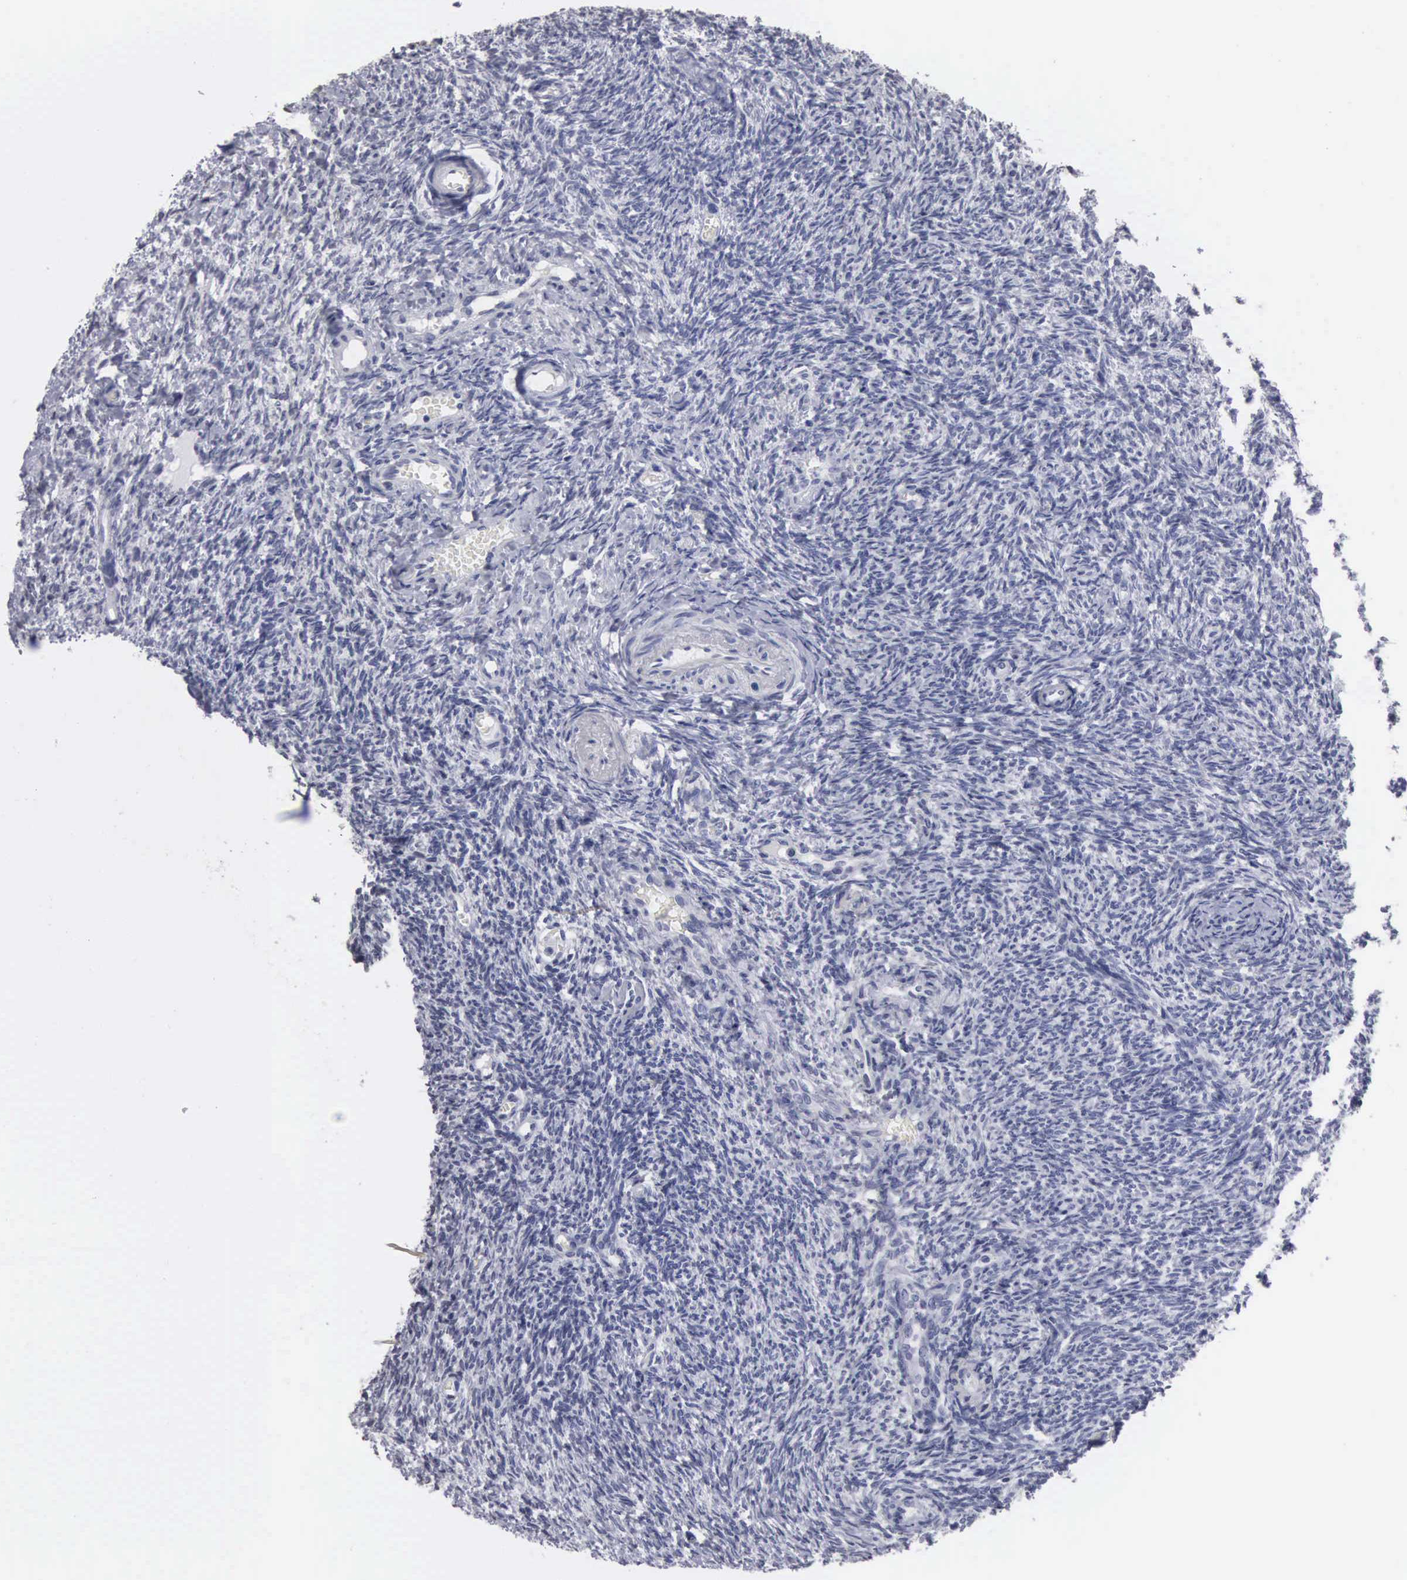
{"staining": {"intensity": "negative", "quantity": "none", "location": "none"}, "tissue": "ovary", "cell_type": "Ovarian stroma cells", "image_type": "normal", "snomed": [{"axis": "morphology", "description": "Normal tissue, NOS"}, {"axis": "topography", "description": "Ovary"}], "caption": "An image of ovary stained for a protein exhibits no brown staining in ovarian stroma cells.", "gene": "UPB1", "patient": {"sex": "female", "age": 32}}